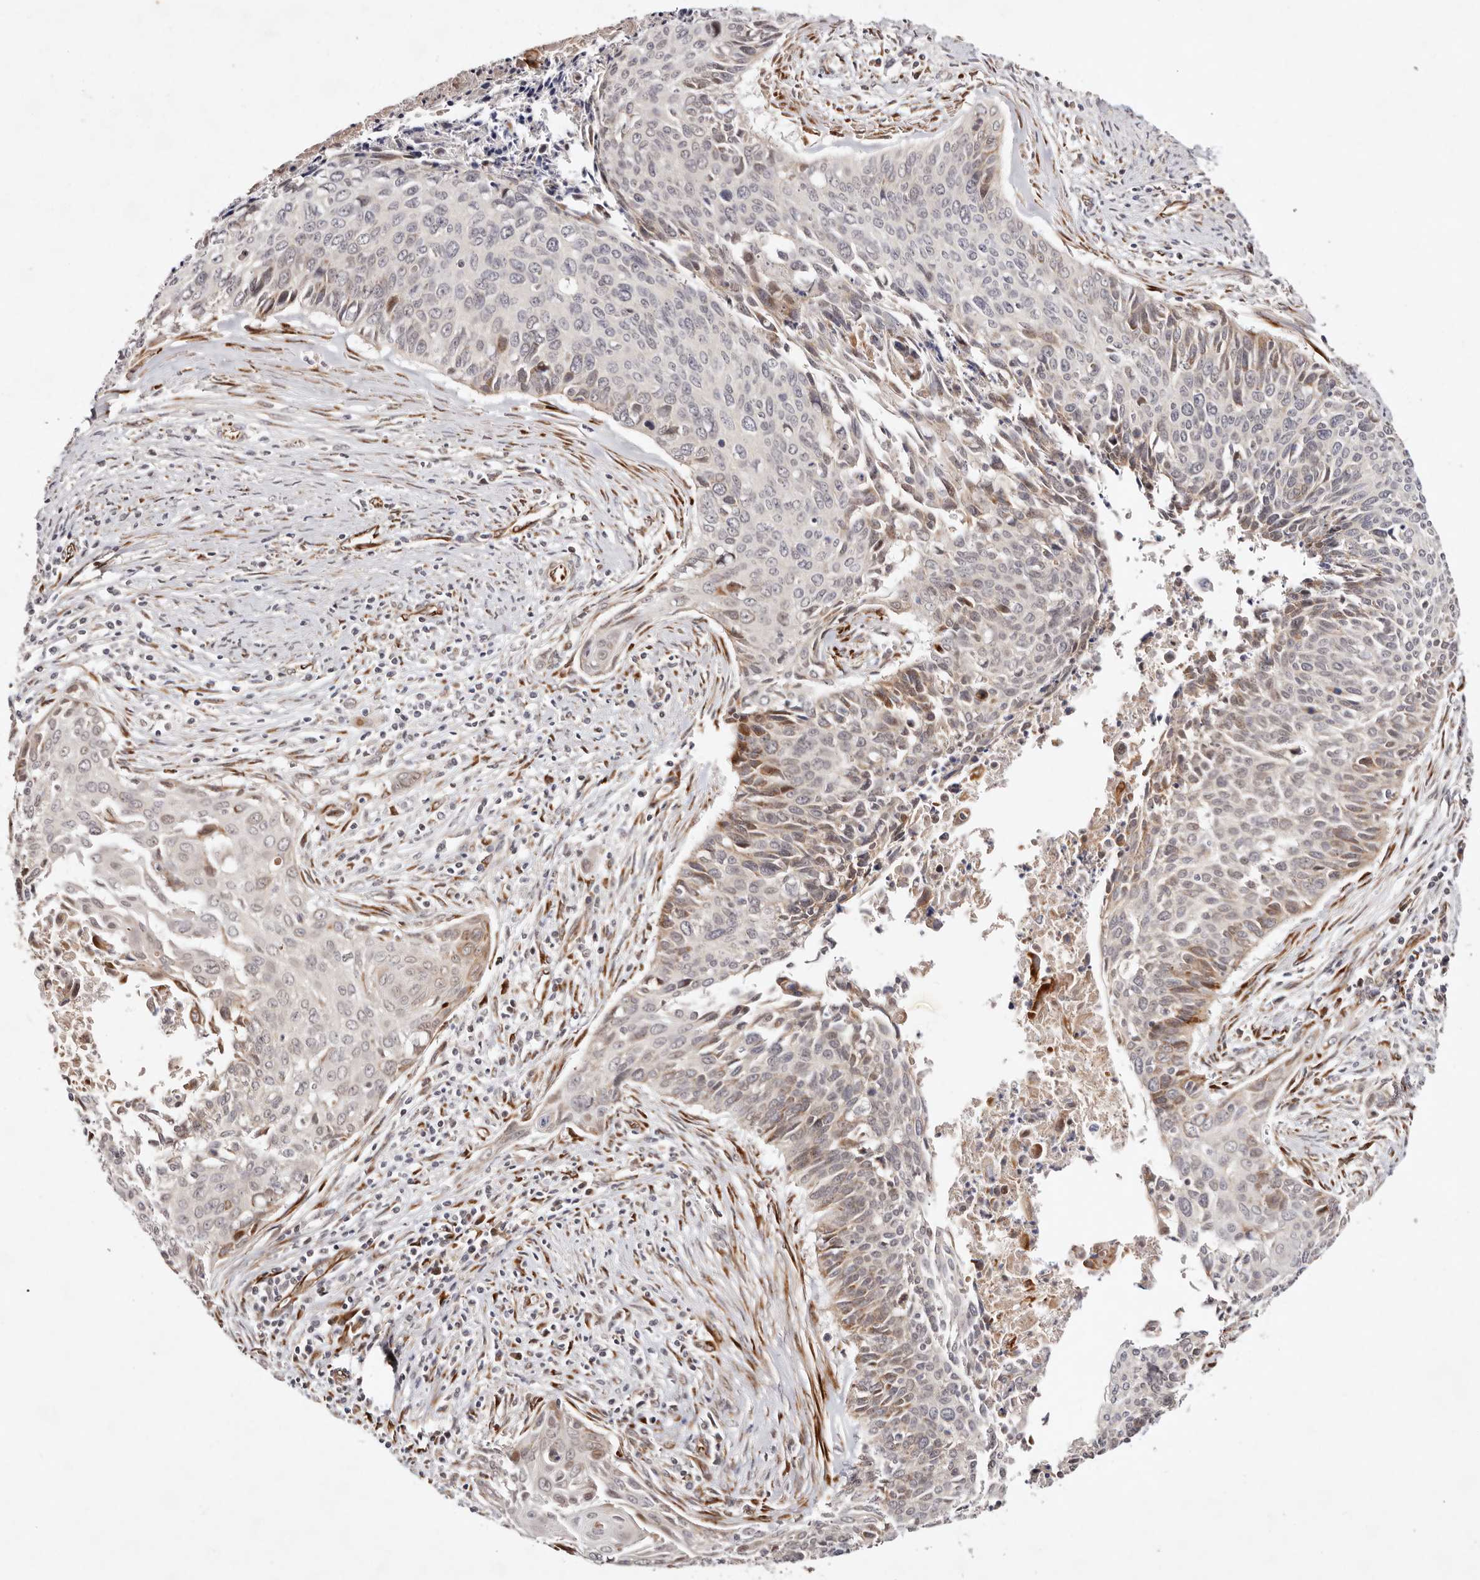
{"staining": {"intensity": "moderate", "quantity": "<25%", "location": "cytoplasmic/membranous"}, "tissue": "cervical cancer", "cell_type": "Tumor cells", "image_type": "cancer", "snomed": [{"axis": "morphology", "description": "Squamous cell carcinoma, NOS"}, {"axis": "topography", "description": "Cervix"}], "caption": "Squamous cell carcinoma (cervical) tissue reveals moderate cytoplasmic/membranous expression in about <25% of tumor cells, visualized by immunohistochemistry. (Stains: DAB (3,3'-diaminobenzidine) in brown, nuclei in blue, Microscopy: brightfield microscopy at high magnification).", "gene": "BCL2L15", "patient": {"sex": "female", "age": 55}}